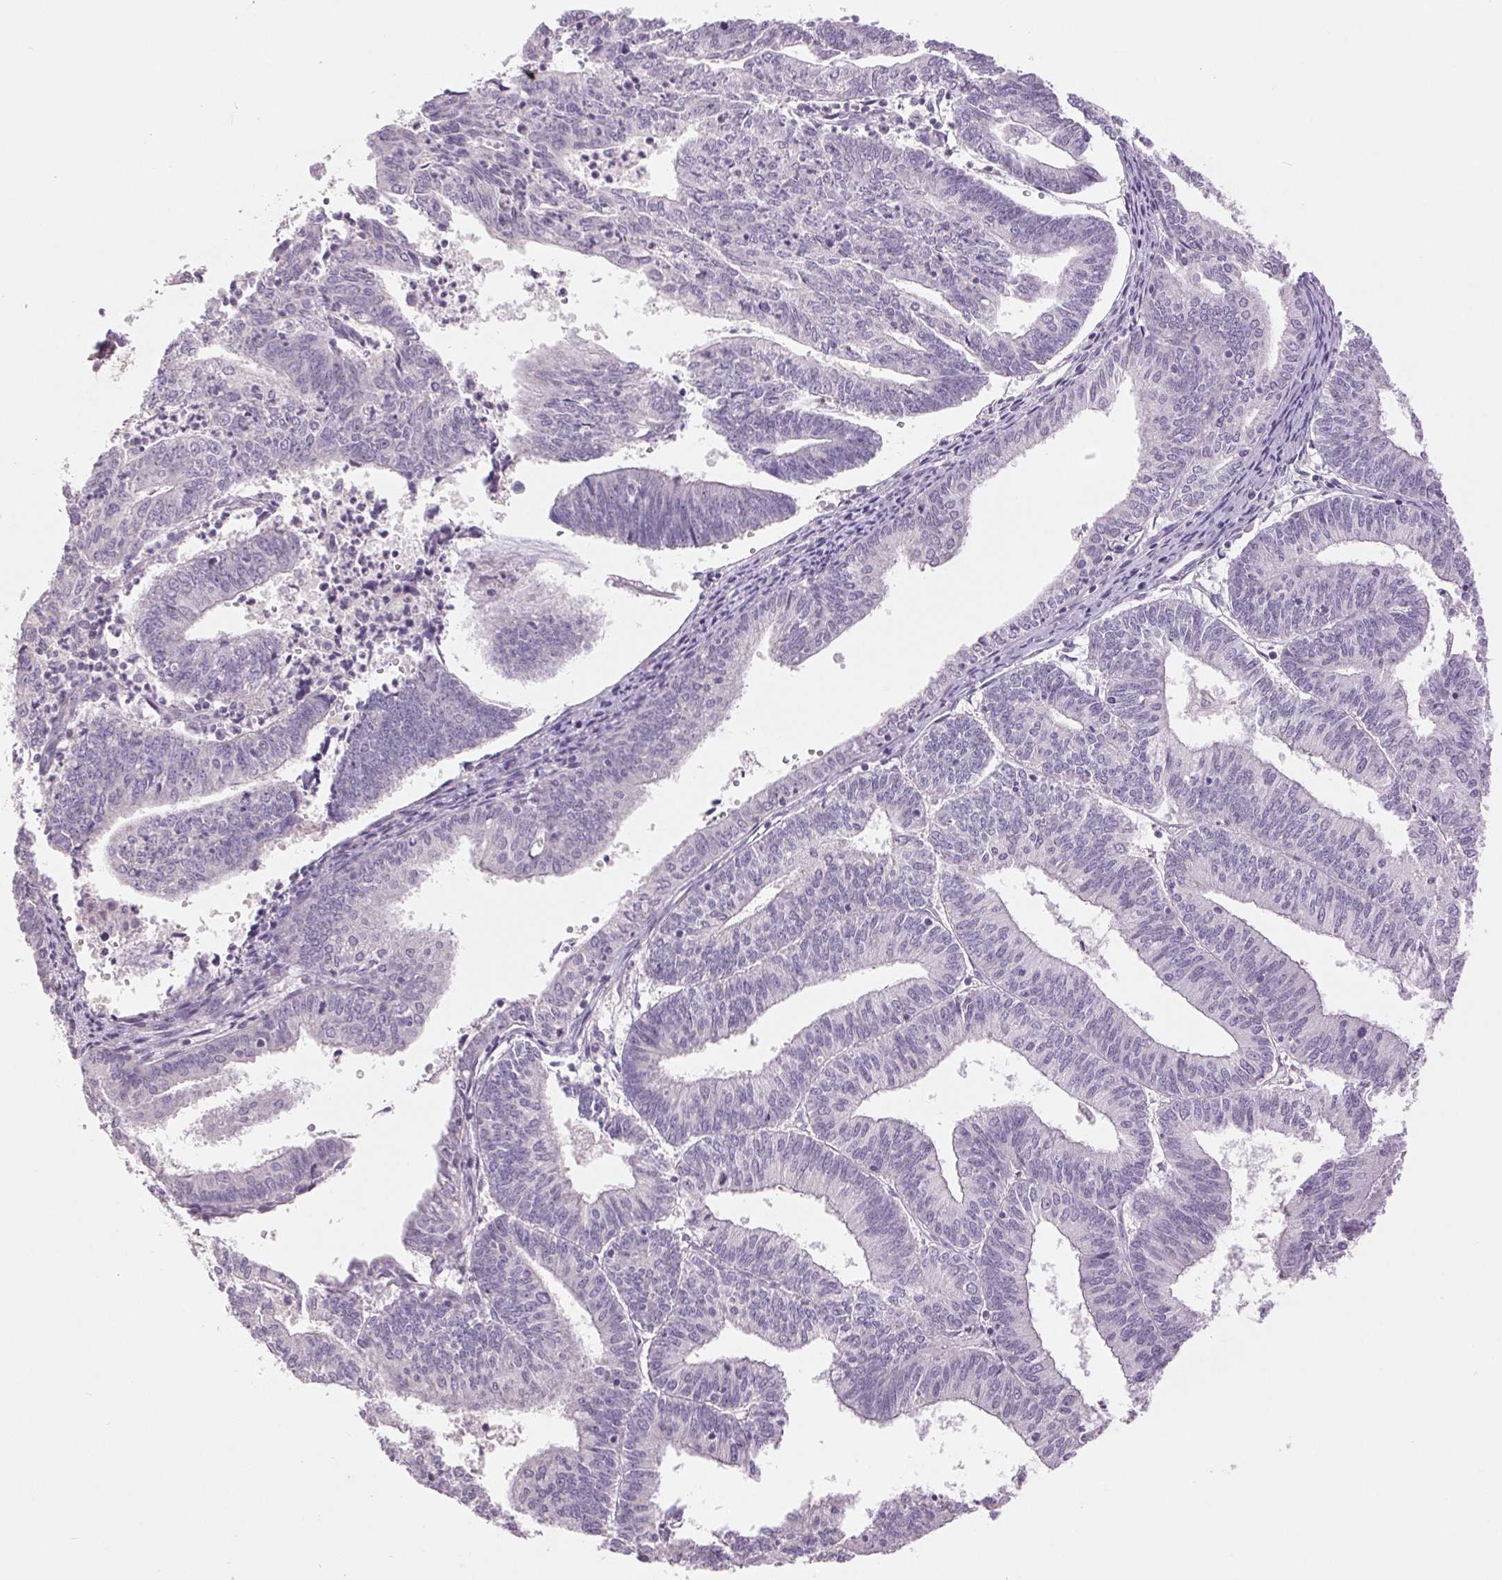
{"staining": {"intensity": "negative", "quantity": "none", "location": "none"}, "tissue": "endometrial cancer", "cell_type": "Tumor cells", "image_type": "cancer", "snomed": [{"axis": "morphology", "description": "Adenocarcinoma, NOS"}, {"axis": "topography", "description": "Endometrium"}], "caption": "Immunohistochemical staining of endometrial adenocarcinoma displays no significant staining in tumor cells. (Stains: DAB immunohistochemistry with hematoxylin counter stain, Microscopy: brightfield microscopy at high magnification).", "gene": "FXYD4", "patient": {"sex": "female", "age": 61}}